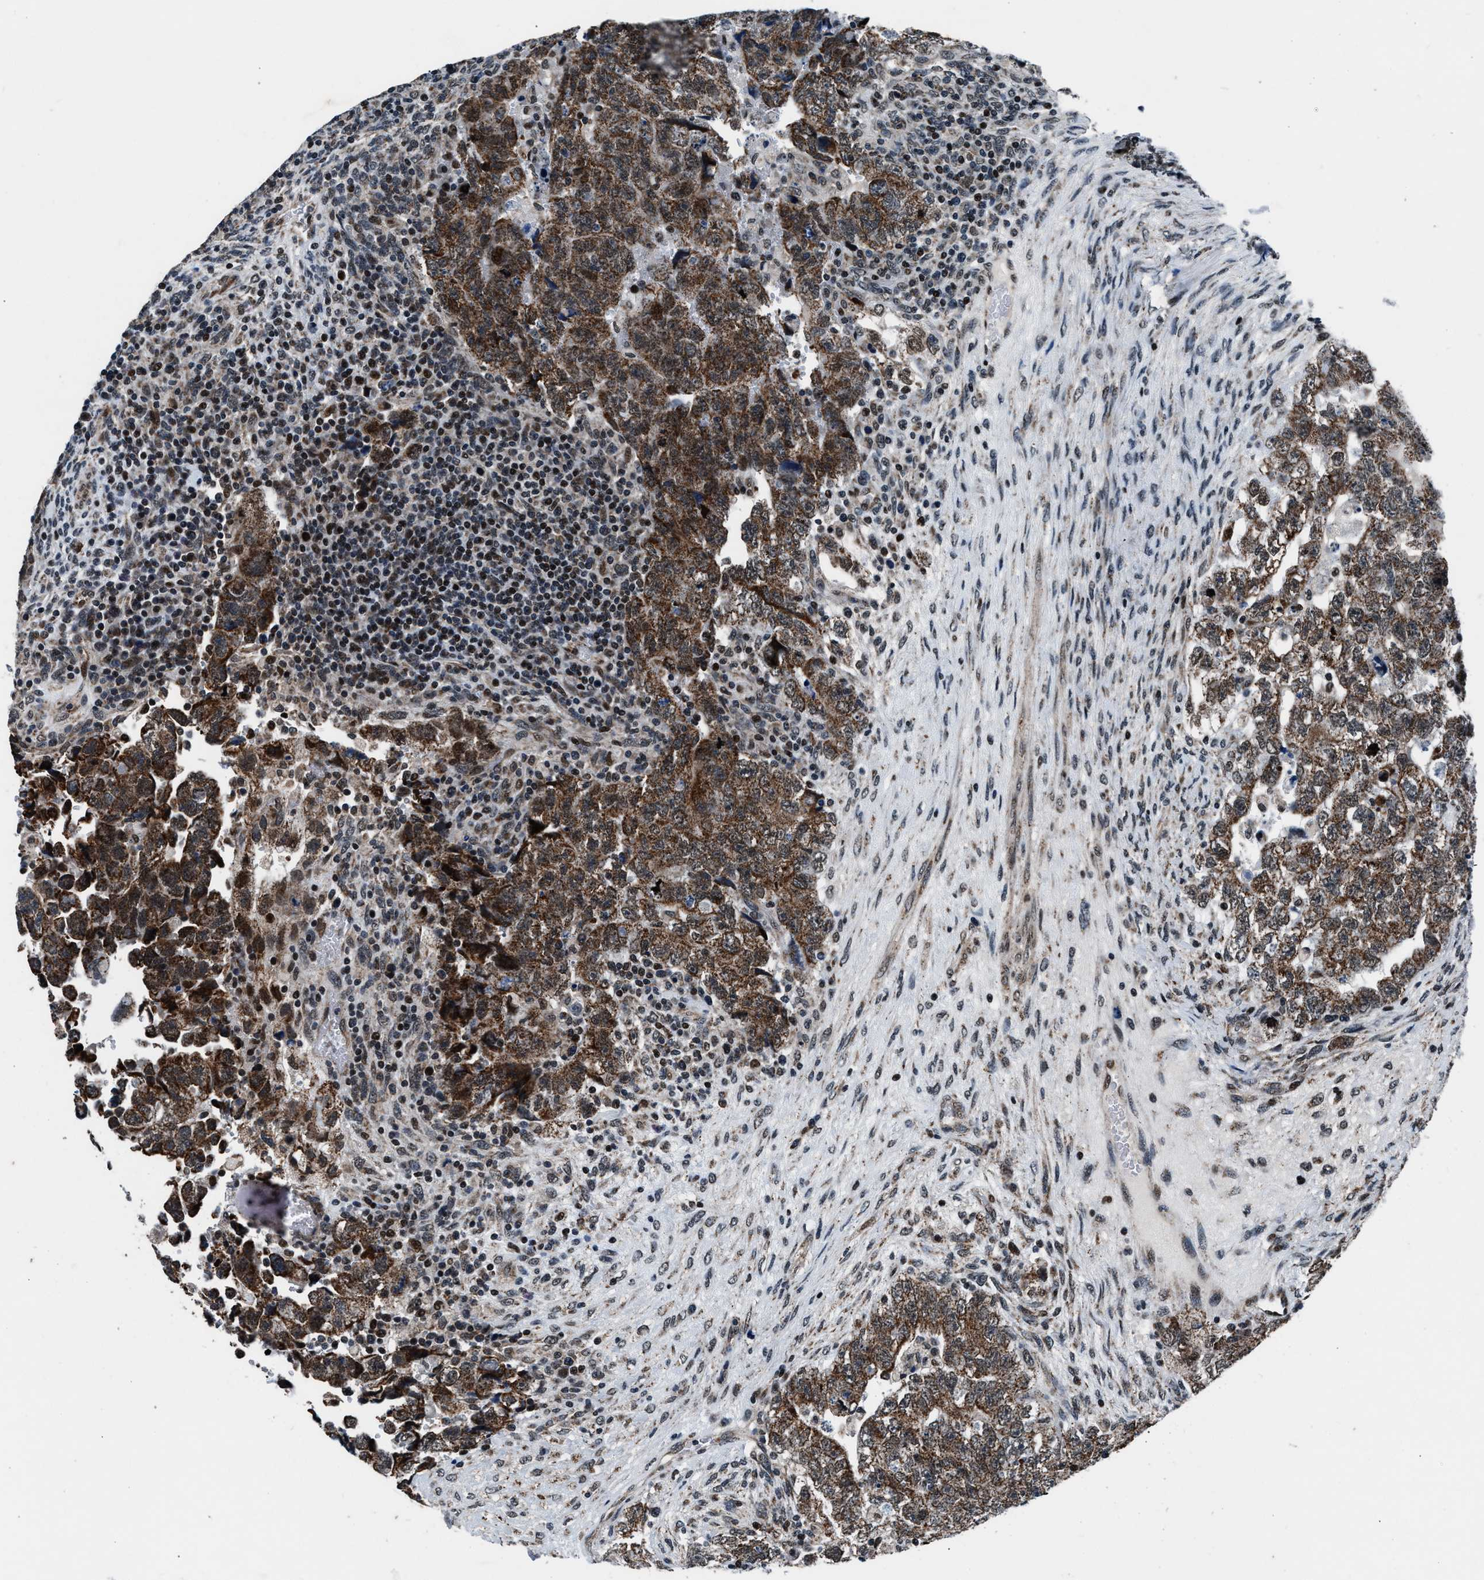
{"staining": {"intensity": "moderate", "quantity": ">75%", "location": "cytoplasmic/membranous"}, "tissue": "testis cancer", "cell_type": "Tumor cells", "image_type": "cancer", "snomed": [{"axis": "morphology", "description": "Carcinoma, Embryonal, NOS"}, {"axis": "topography", "description": "Testis"}], "caption": "Testis cancer stained with a protein marker reveals moderate staining in tumor cells.", "gene": "PRRC2B", "patient": {"sex": "male", "age": 36}}